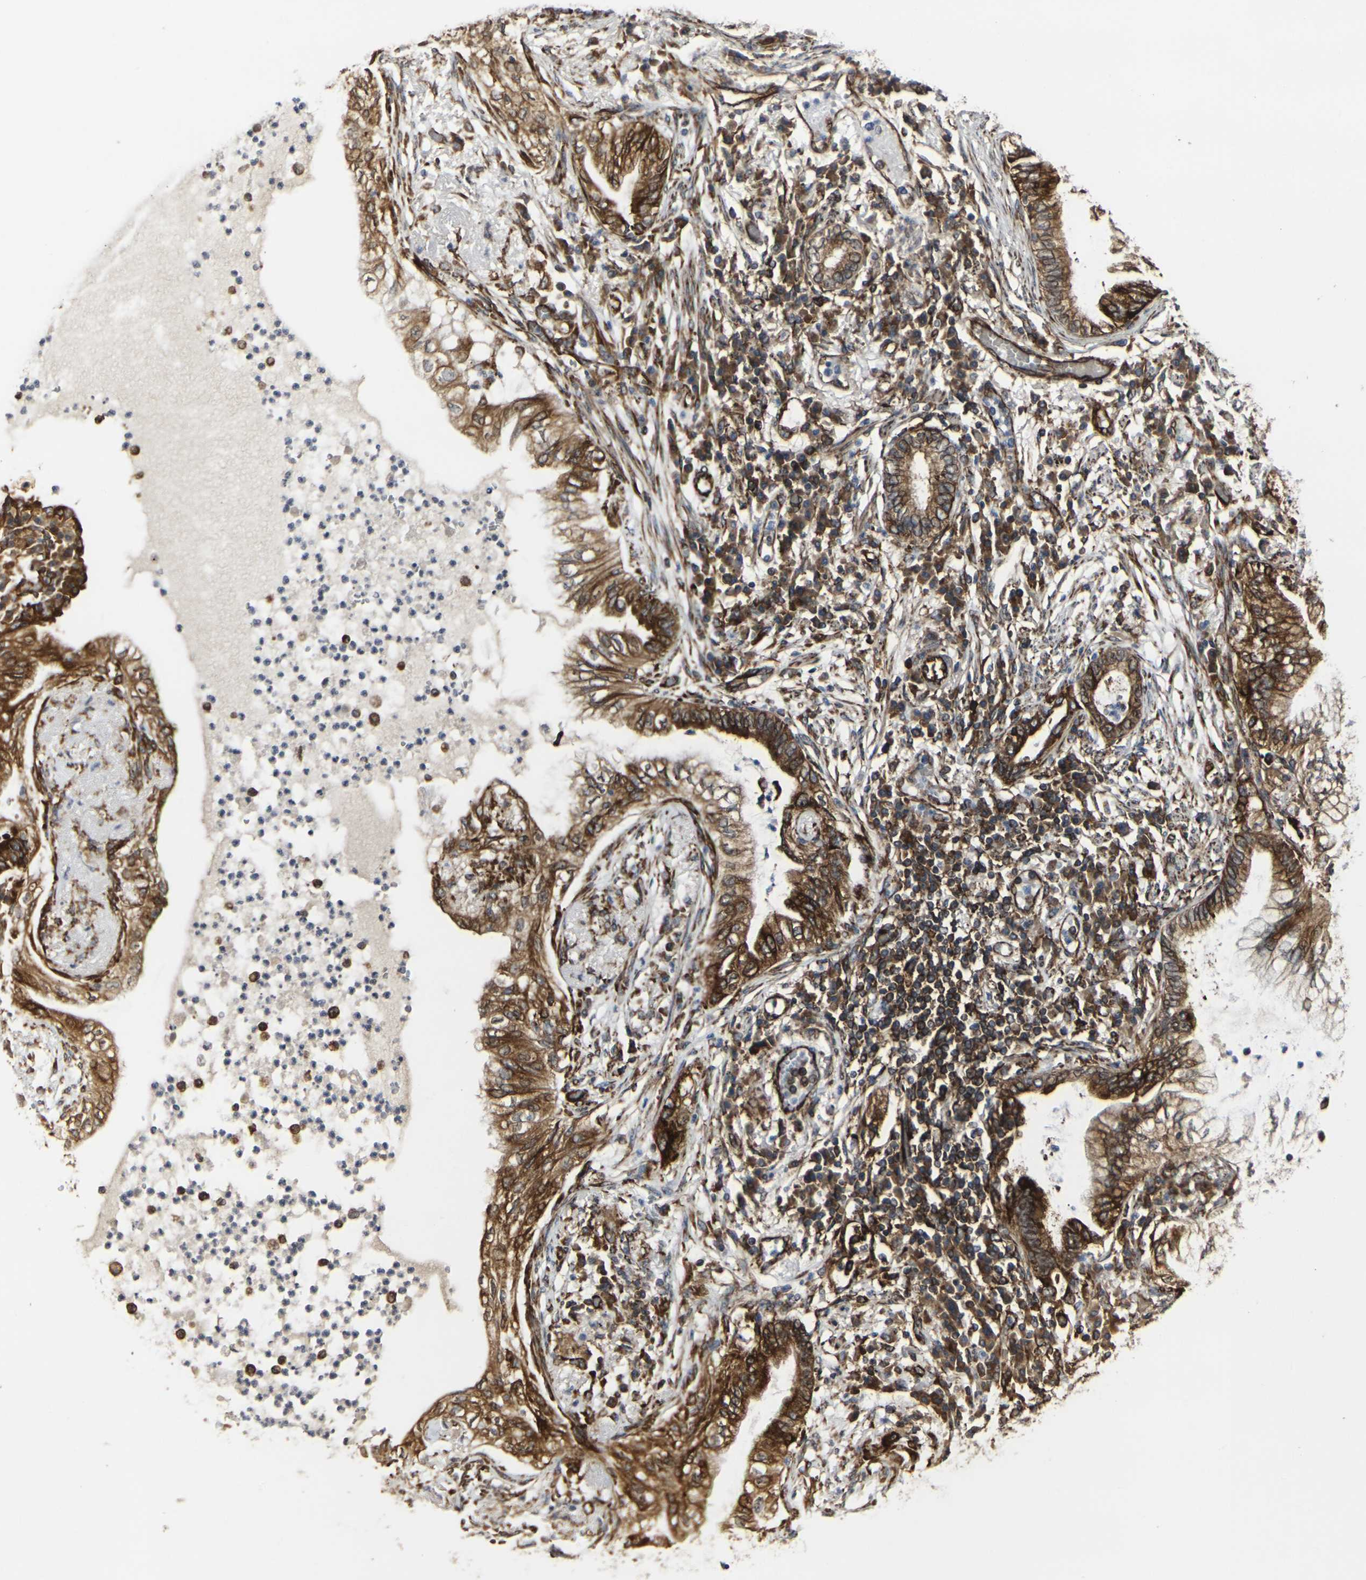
{"staining": {"intensity": "strong", "quantity": ">75%", "location": "cytoplasmic/membranous"}, "tissue": "lung cancer", "cell_type": "Tumor cells", "image_type": "cancer", "snomed": [{"axis": "morphology", "description": "Normal tissue, NOS"}, {"axis": "morphology", "description": "Adenocarcinoma, NOS"}, {"axis": "topography", "description": "Bronchus"}, {"axis": "topography", "description": "Lung"}], "caption": "A micrograph showing strong cytoplasmic/membranous positivity in approximately >75% of tumor cells in lung cancer, as visualized by brown immunohistochemical staining.", "gene": "MARCHF2", "patient": {"sex": "female", "age": 70}}